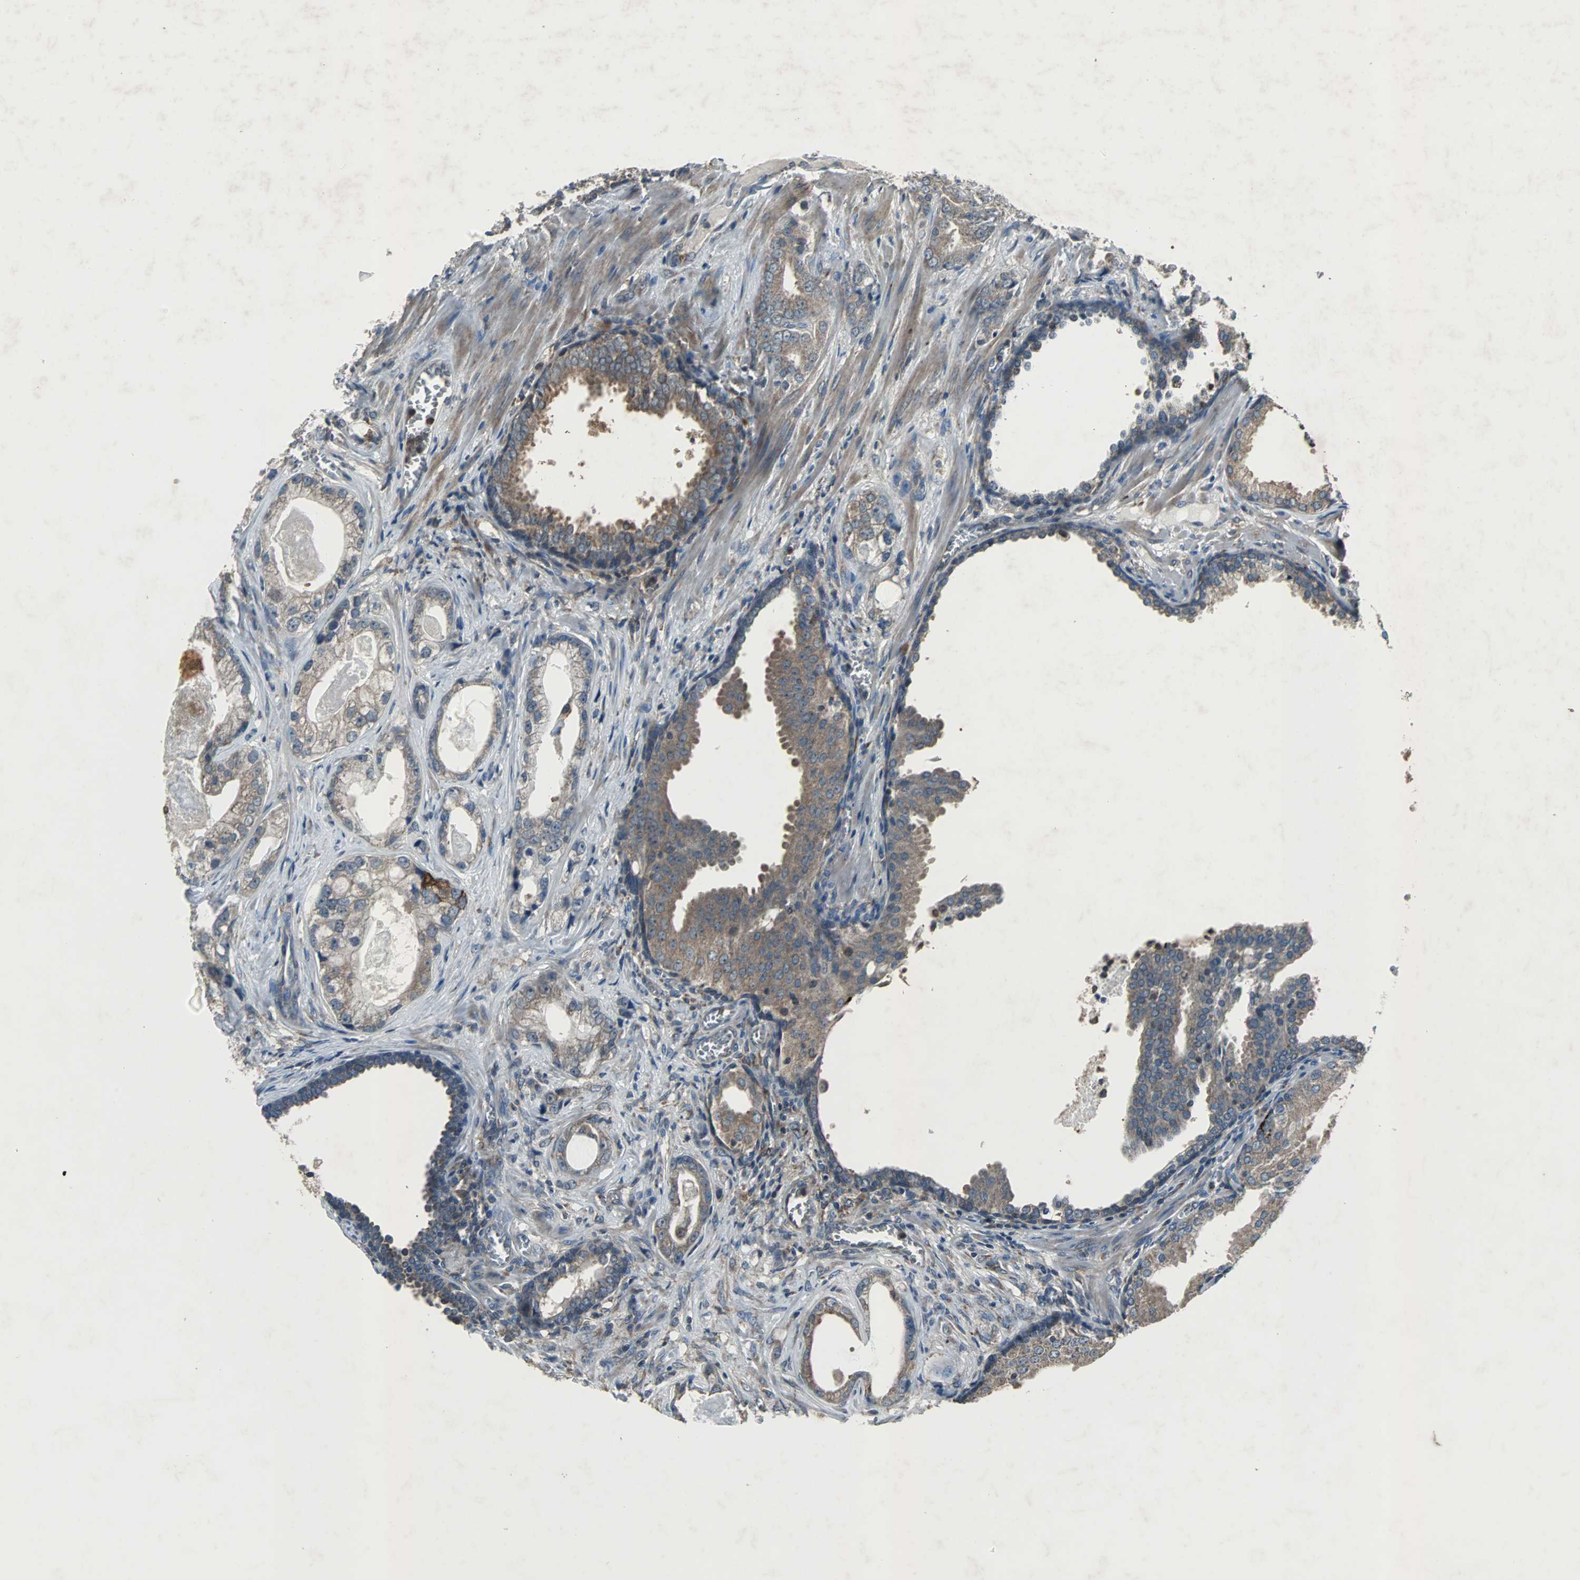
{"staining": {"intensity": "weak", "quantity": "25%-75%", "location": "cytoplasmic/membranous"}, "tissue": "prostate cancer", "cell_type": "Tumor cells", "image_type": "cancer", "snomed": [{"axis": "morphology", "description": "Adenocarcinoma, Low grade"}, {"axis": "topography", "description": "Prostate"}], "caption": "There is low levels of weak cytoplasmic/membranous positivity in tumor cells of prostate low-grade adenocarcinoma, as demonstrated by immunohistochemical staining (brown color).", "gene": "SOS1", "patient": {"sex": "male", "age": 59}}